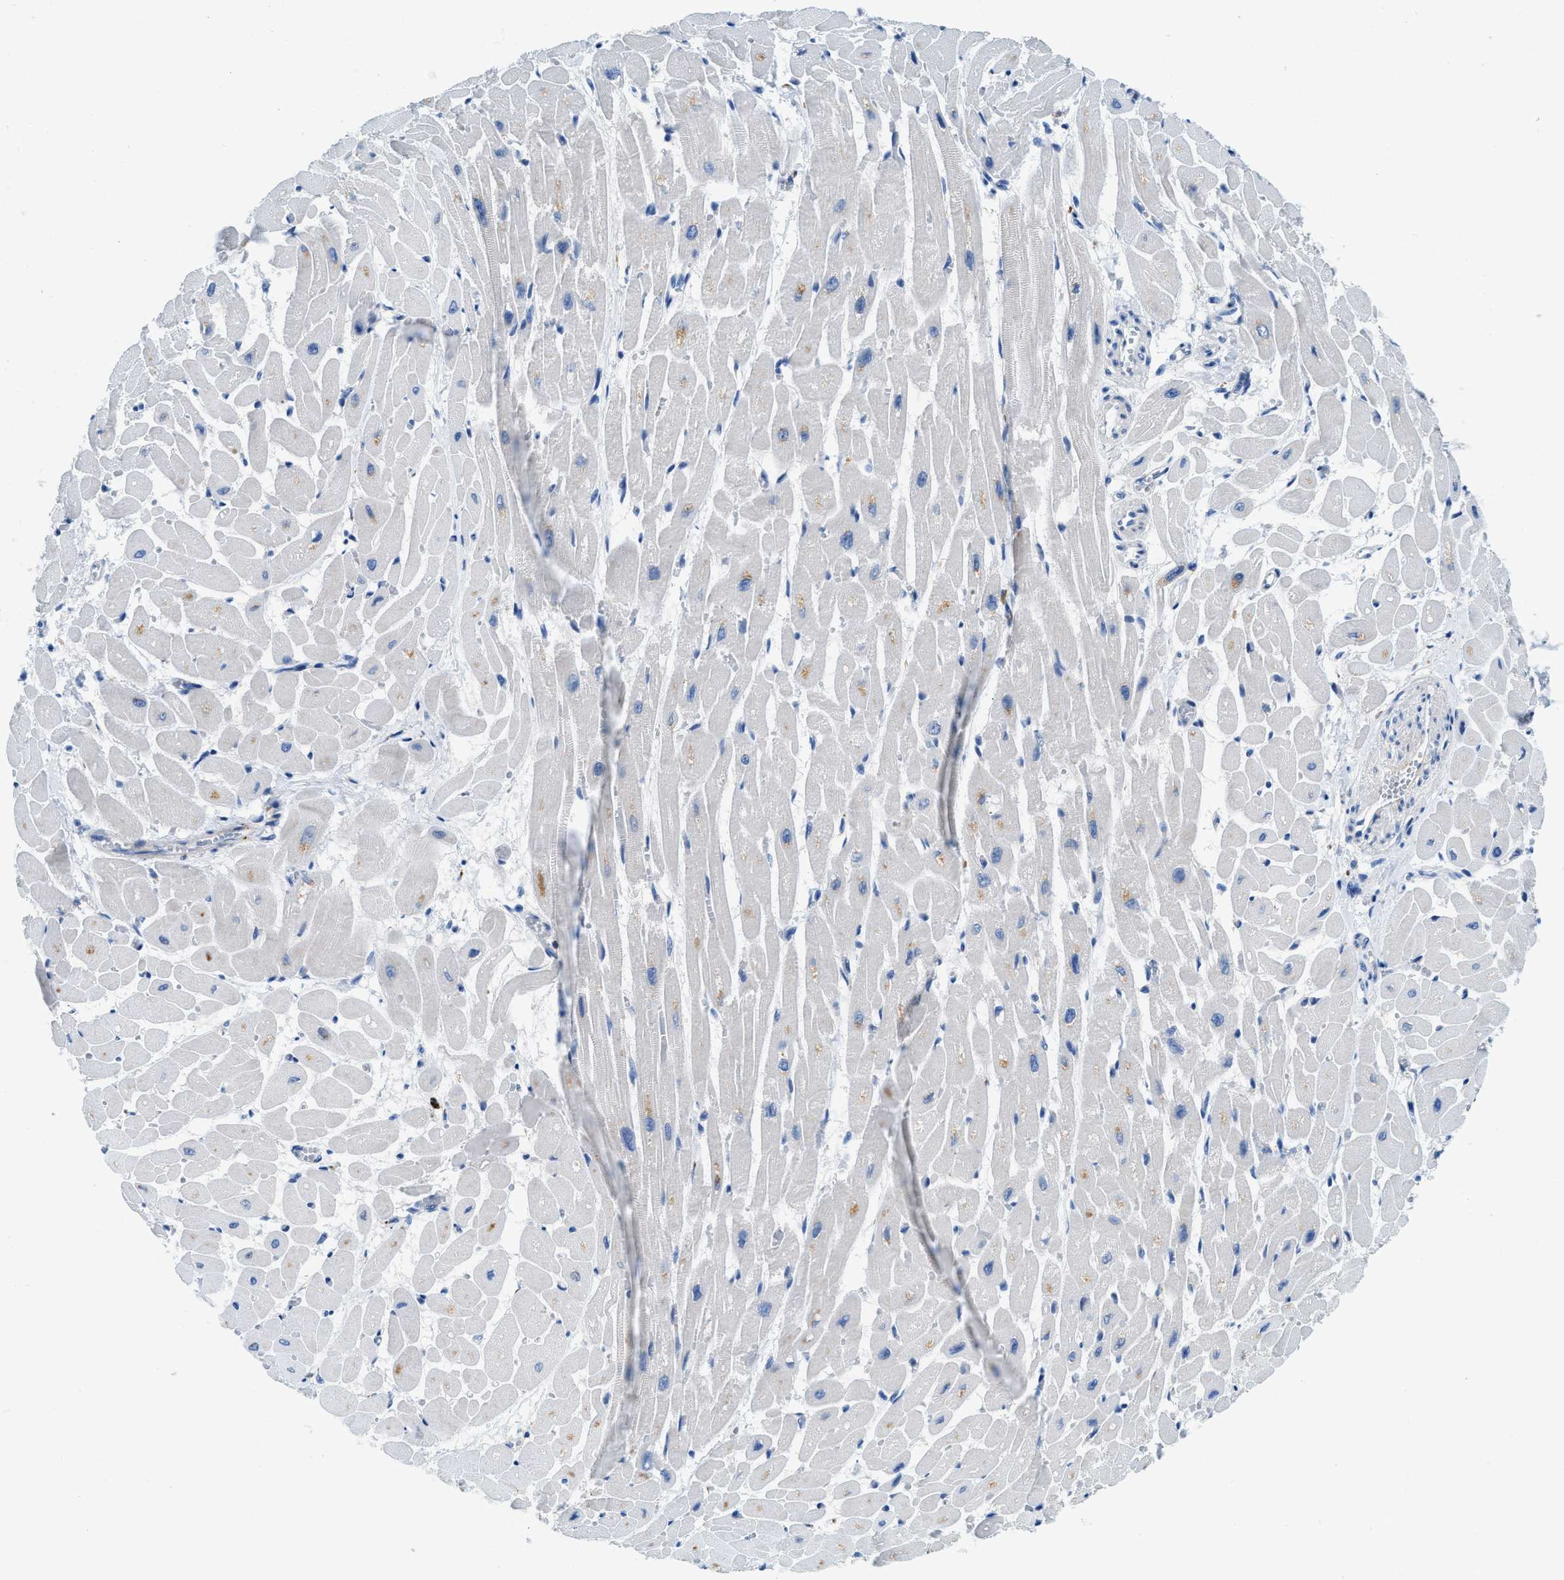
{"staining": {"intensity": "moderate", "quantity": "25%-75%", "location": "cytoplasmic/membranous"}, "tissue": "heart muscle", "cell_type": "Cardiomyocytes", "image_type": "normal", "snomed": [{"axis": "morphology", "description": "Normal tissue, NOS"}, {"axis": "topography", "description": "Heart"}], "caption": "Immunohistochemistry (DAB) staining of benign human heart muscle shows moderate cytoplasmic/membranous protein positivity in about 25%-75% of cardiomyocytes.", "gene": "TSPAN3", "patient": {"sex": "male", "age": 45}}